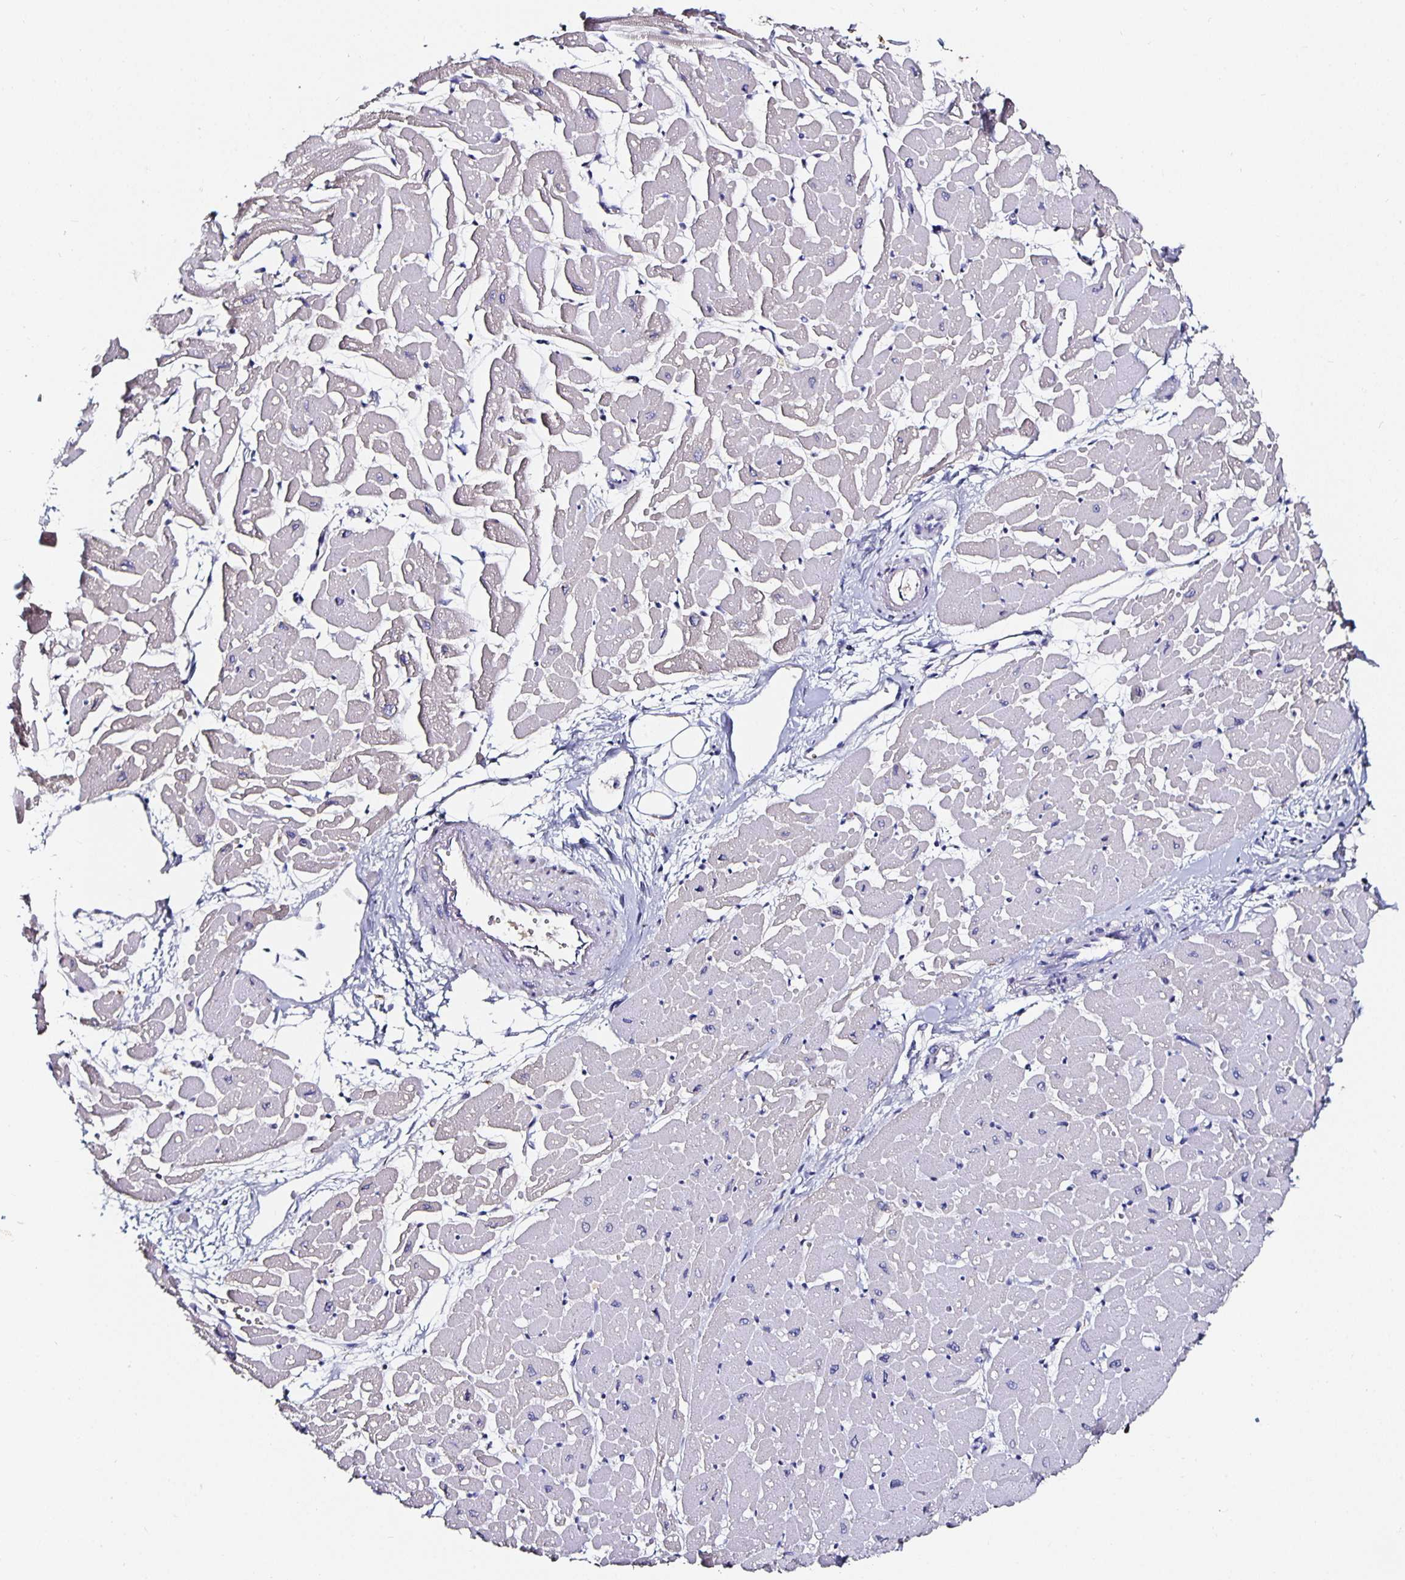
{"staining": {"intensity": "negative", "quantity": "none", "location": "none"}, "tissue": "heart muscle", "cell_type": "Cardiomyocytes", "image_type": "normal", "snomed": [{"axis": "morphology", "description": "Normal tissue, NOS"}, {"axis": "topography", "description": "Heart"}], "caption": "Unremarkable heart muscle was stained to show a protein in brown. There is no significant positivity in cardiomyocytes. The staining was performed using DAB (3,3'-diaminobenzidine) to visualize the protein expression in brown, while the nuclei were stained in blue with hematoxylin (Magnification: 20x).", "gene": "TTR", "patient": {"sex": "male", "age": 57}}